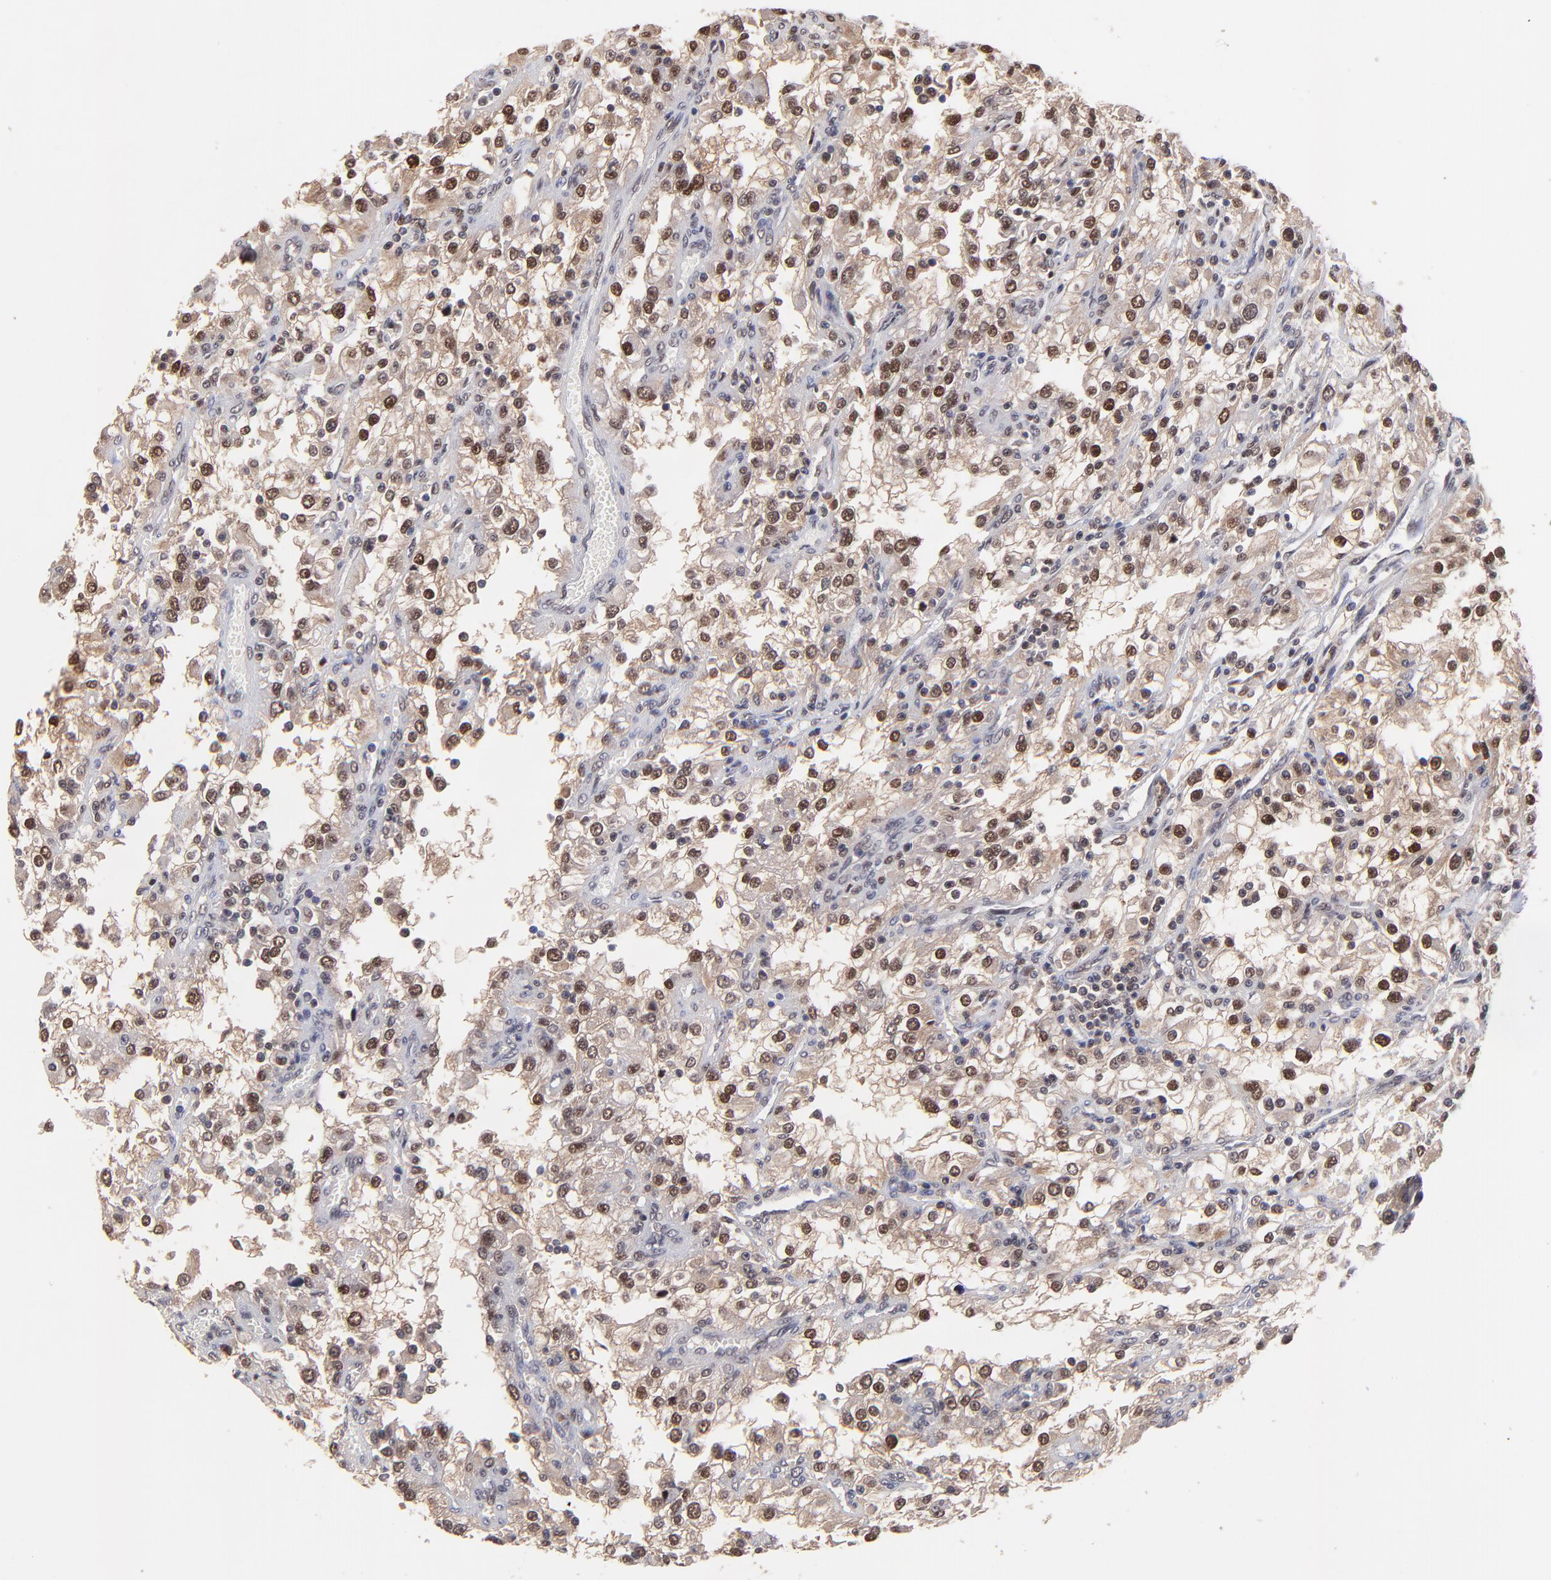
{"staining": {"intensity": "moderate", "quantity": ">75%", "location": "cytoplasmic/membranous,nuclear"}, "tissue": "renal cancer", "cell_type": "Tumor cells", "image_type": "cancer", "snomed": [{"axis": "morphology", "description": "Adenocarcinoma, NOS"}, {"axis": "topography", "description": "Kidney"}], "caption": "This is a histology image of immunohistochemistry staining of renal cancer (adenocarcinoma), which shows moderate expression in the cytoplasmic/membranous and nuclear of tumor cells.", "gene": "PSMA6", "patient": {"sex": "female", "age": 52}}